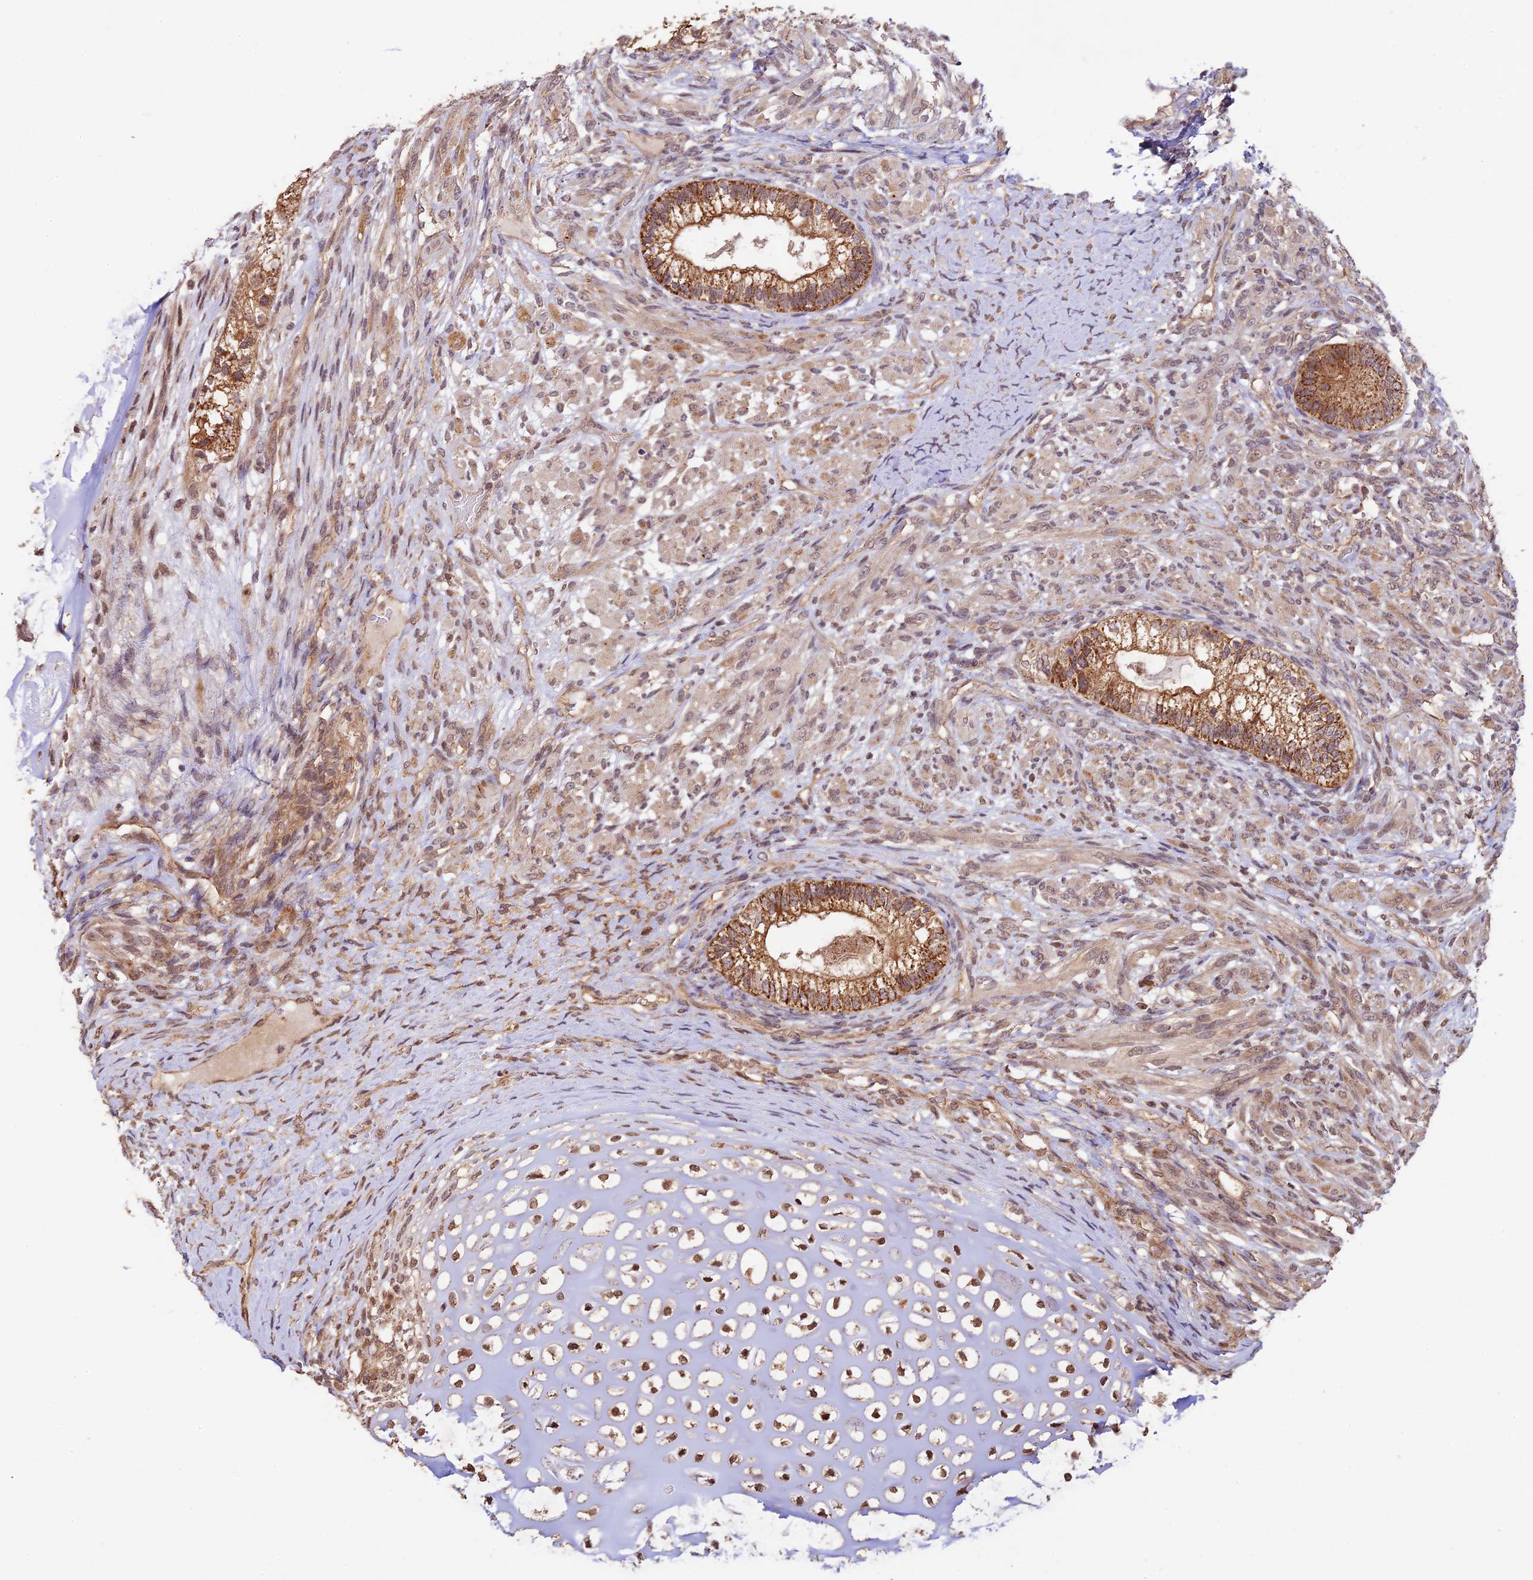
{"staining": {"intensity": "strong", "quantity": "<25%", "location": "cytoplasmic/membranous"}, "tissue": "testis cancer", "cell_type": "Tumor cells", "image_type": "cancer", "snomed": [{"axis": "morphology", "description": "Seminoma, NOS"}, {"axis": "morphology", "description": "Carcinoma, Embryonal, NOS"}, {"axis": "topography", "description": "Testis"}], "caption": "IHC of testis cancer exhibits medium levels of strong cytoplasmic/membranous positivity in about <25% of tumor cells.", "gene": "BCAS4", "patient": {"sex": "male", "age": 28}}